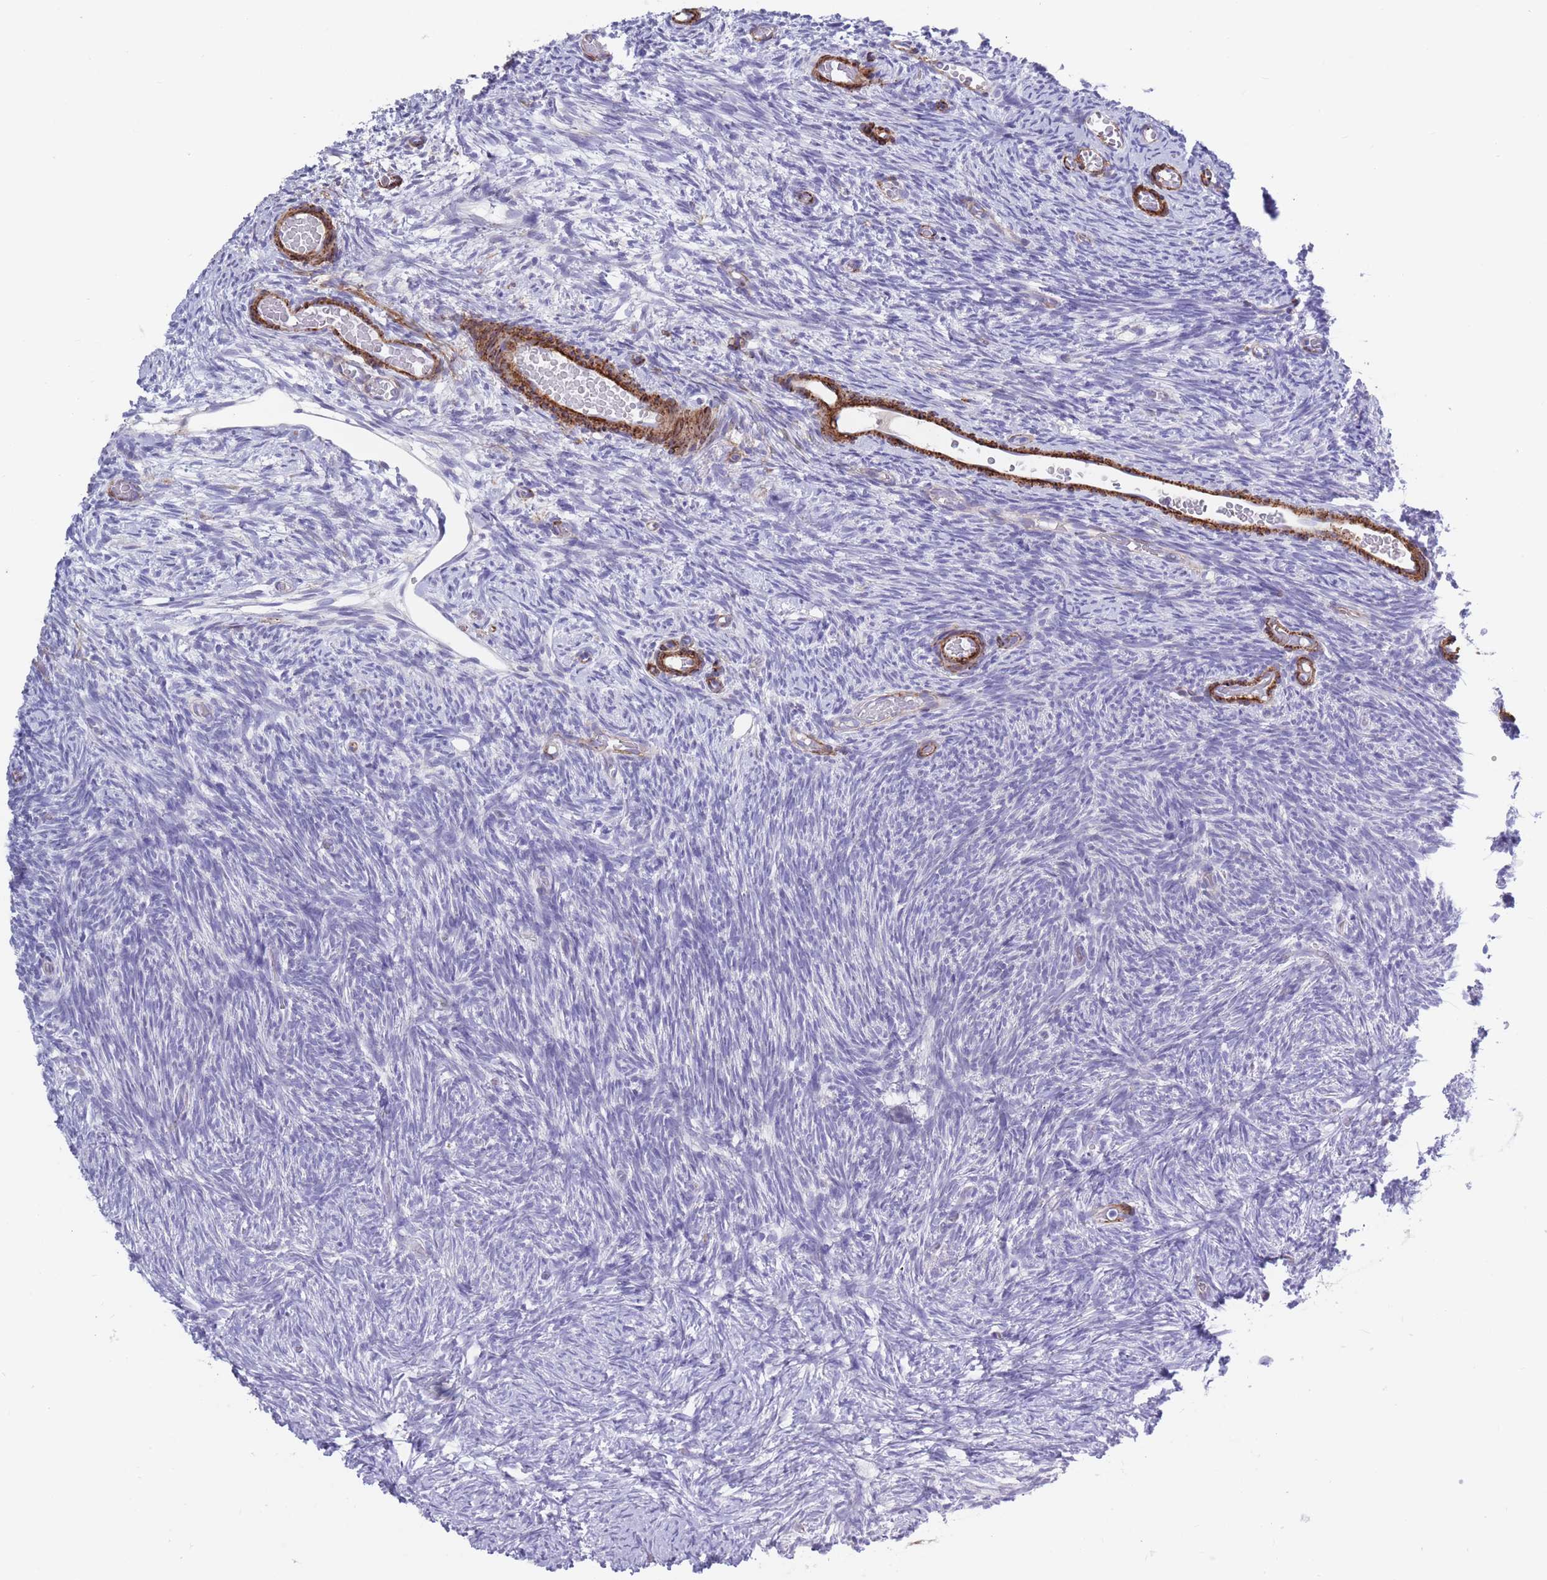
{"staining": {"intensity": "negative", "quantity": "none", "location": "none"}, "tissue": "ovary", "cell_type": "Follicle cells", "image_type": "normal", "snomed": [{"axis": "morphology", "description": "Normal tissue, NOS"}, {"axis": "topography", "description": "Ovary"}], "caption": "IHC of unremarkable ovary displays no staining in follicle cells.", "gene": "DPYD", "patient": {"sex": "female", "age": 39}}